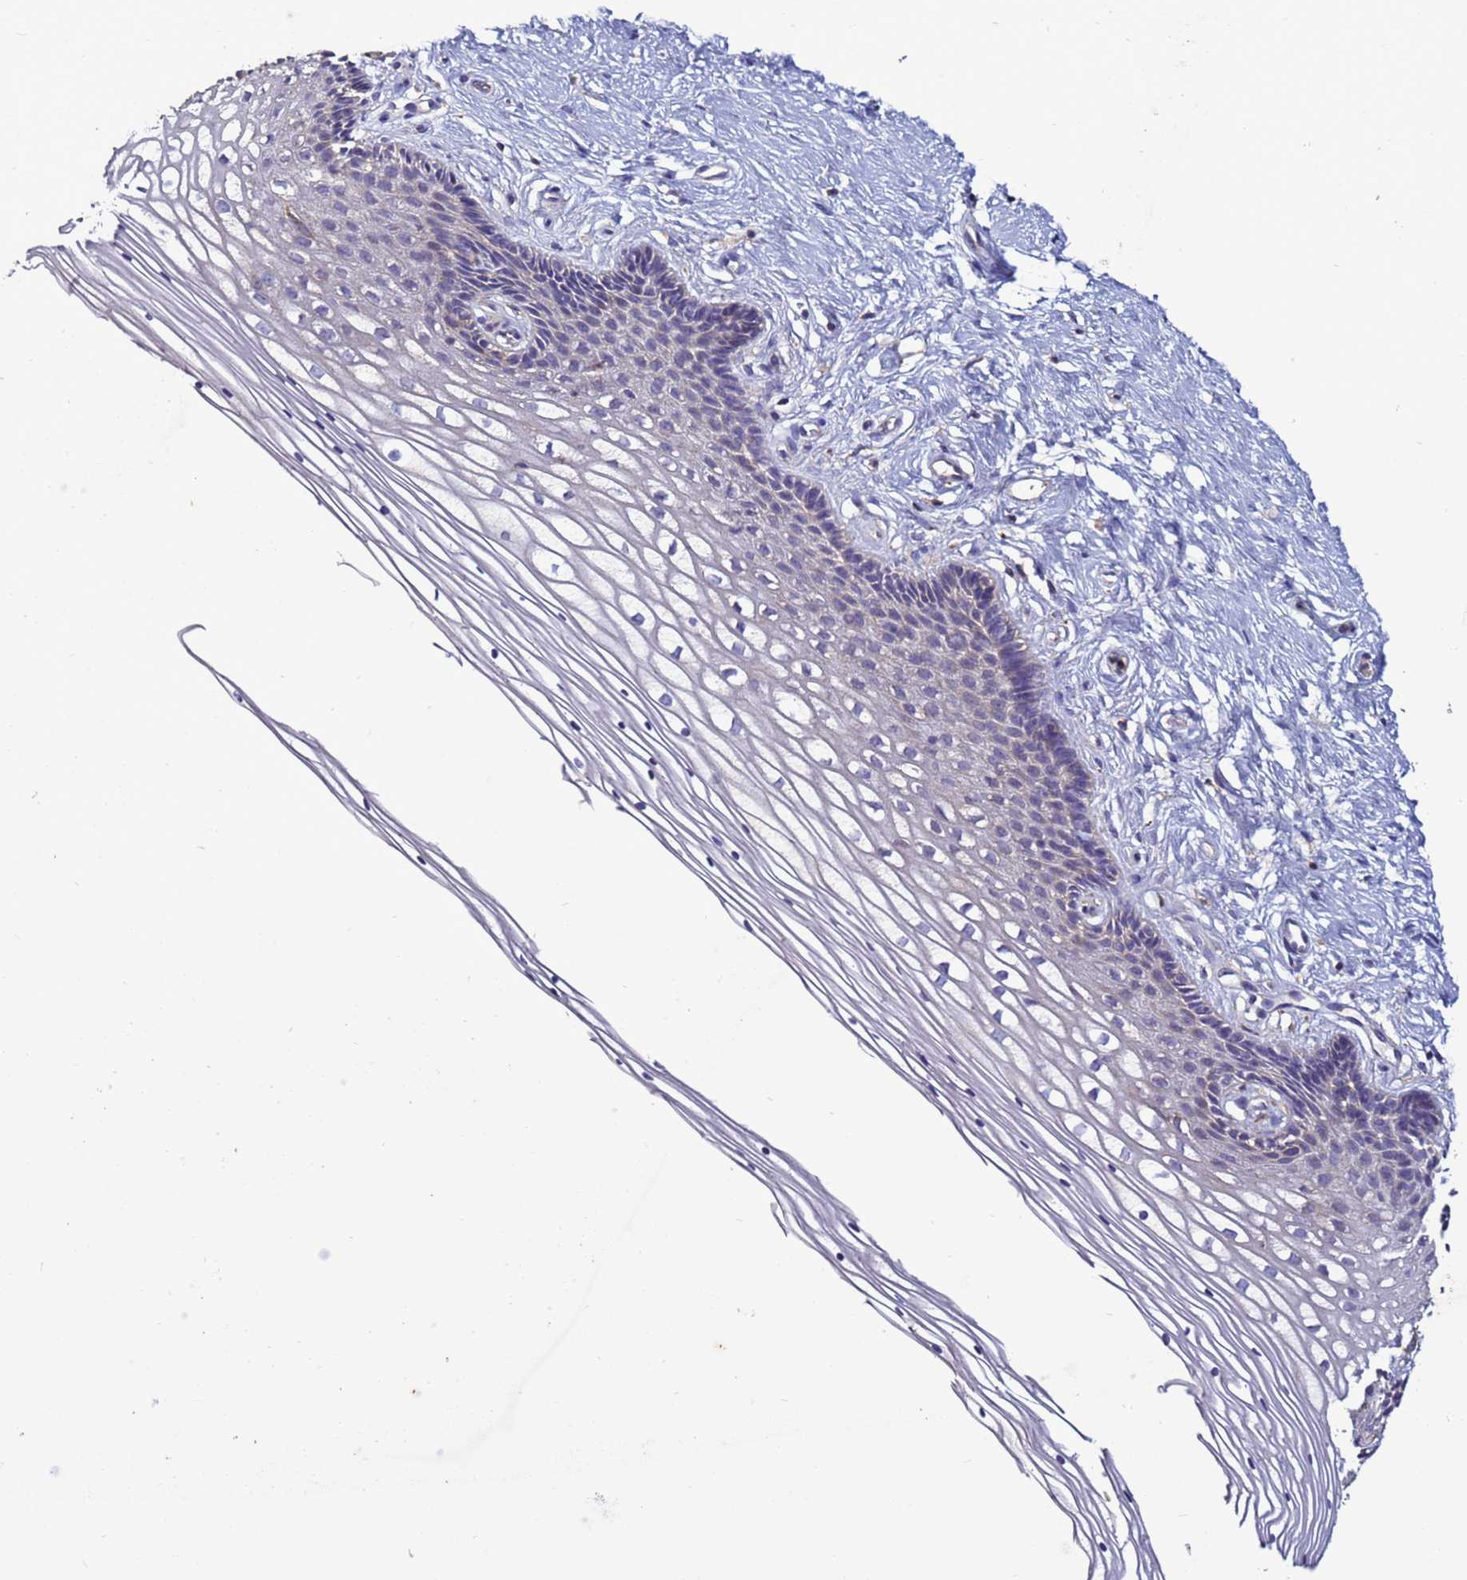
{"staining": {"intensity": "negative", "quantity": "none", "location": "none"}, "tissue": "cervix", "cell_type": "Glandular cells", "image_type": "normal", "snomed": [{"axis": "morphology", "description": "Normal tissue, NOS"}, {"axis": "topography", "description": "Cervix"}], "caption": "Immunohistochemical staining of normal human cervix exhibits no significant positivity in glandular cells.", "gene": "CEP55", "patient": {"sex": "female", "age": 33}}